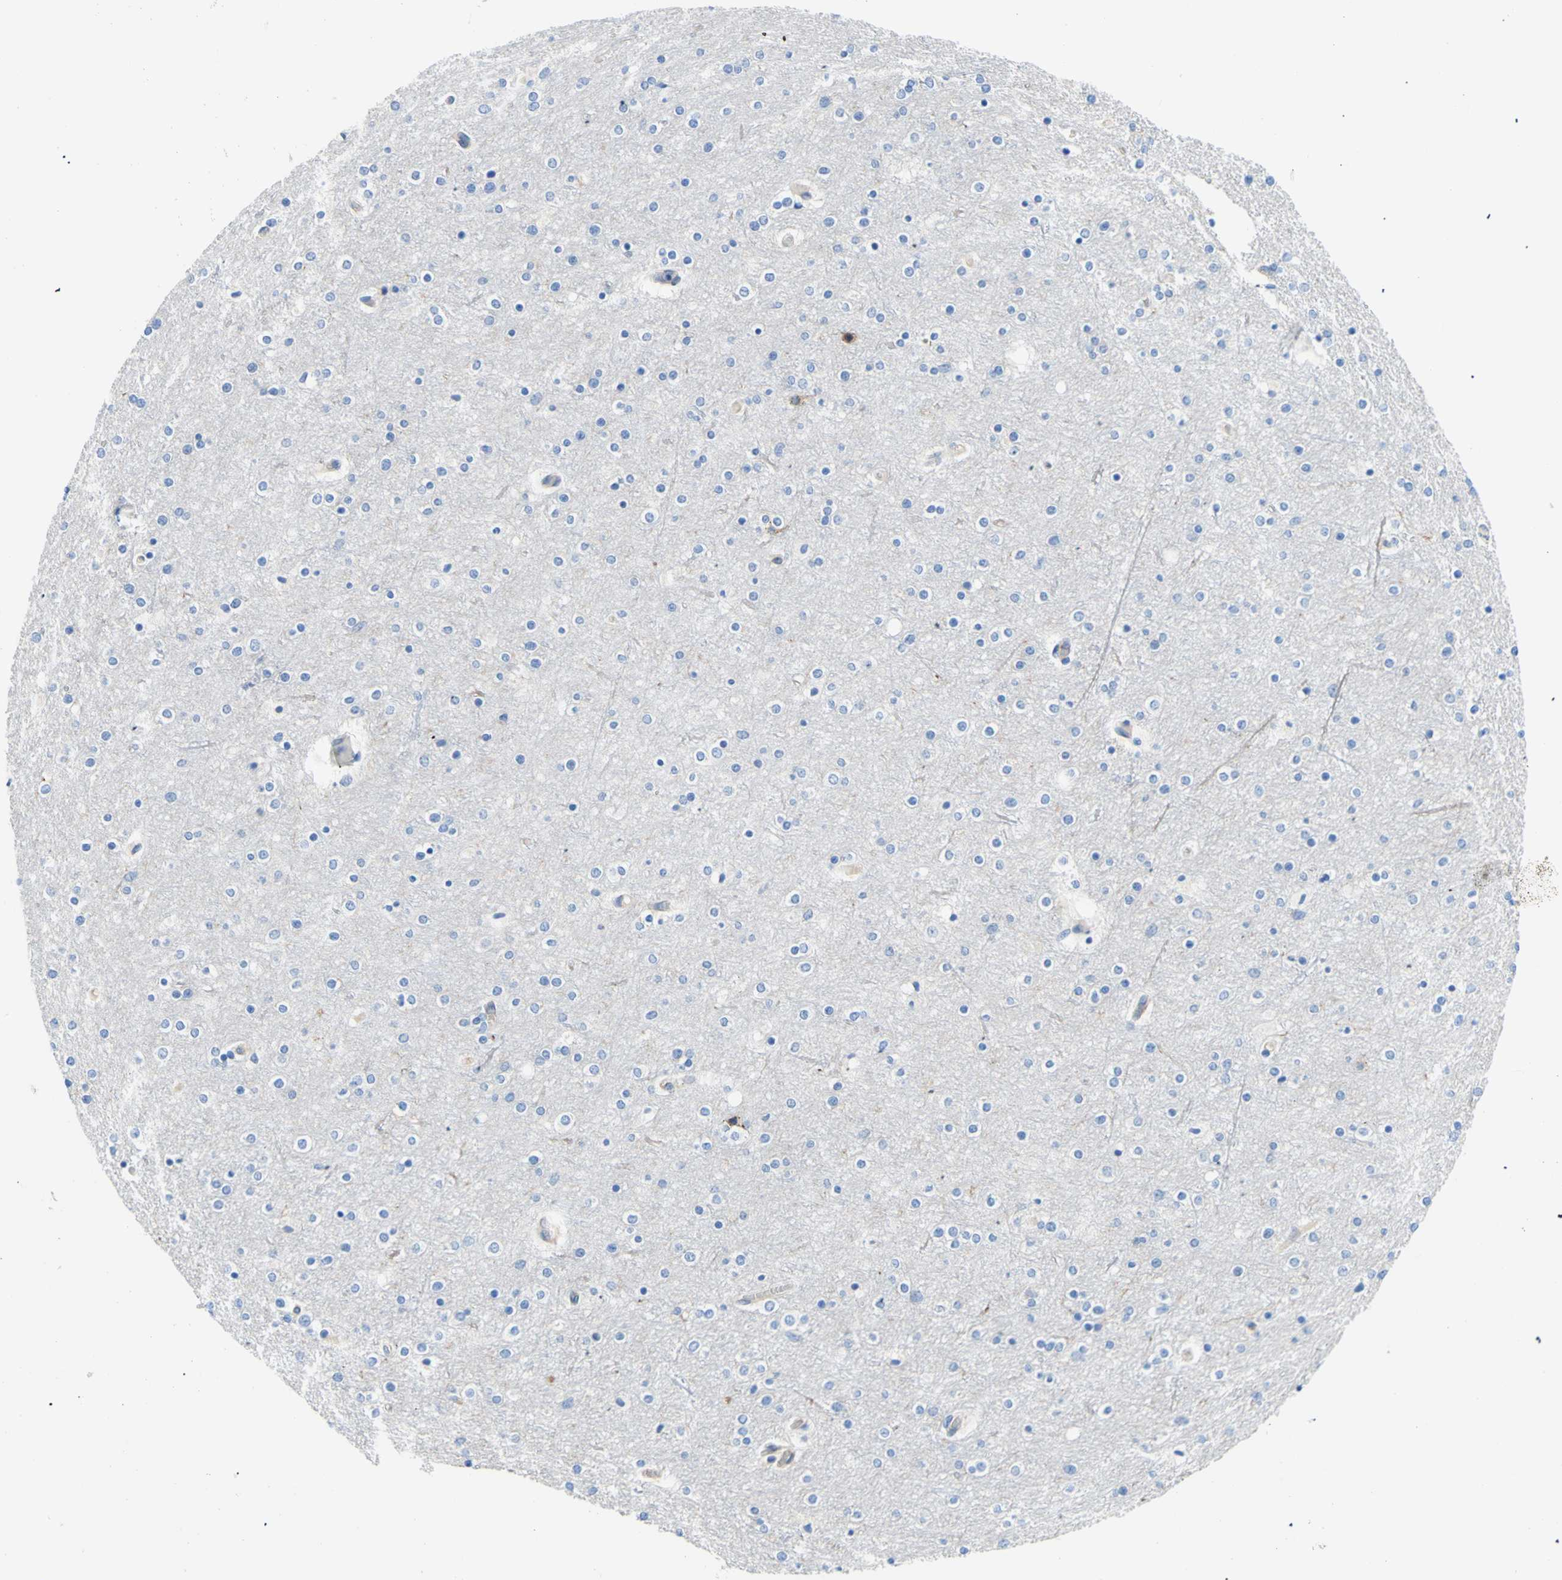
{"staining": {"intensity": "negative", "quantity": "none", "location": "none"}, "tissue": "cerebral cortex", "cell_type": "Endothelial cells", "image_type": "normal", "snomed": [{"axis": "morphology", "description": "Normal tissue, NOS"}, {"axis": "topography", "description": "Cerebral cortex"}], "caption": "This is a image of IHC staining of unremarkable cerebral cortex, which shows no staining in endothelial cells.", "gene": "HPCA", "patient": {"sex": "female", "age": 54}}